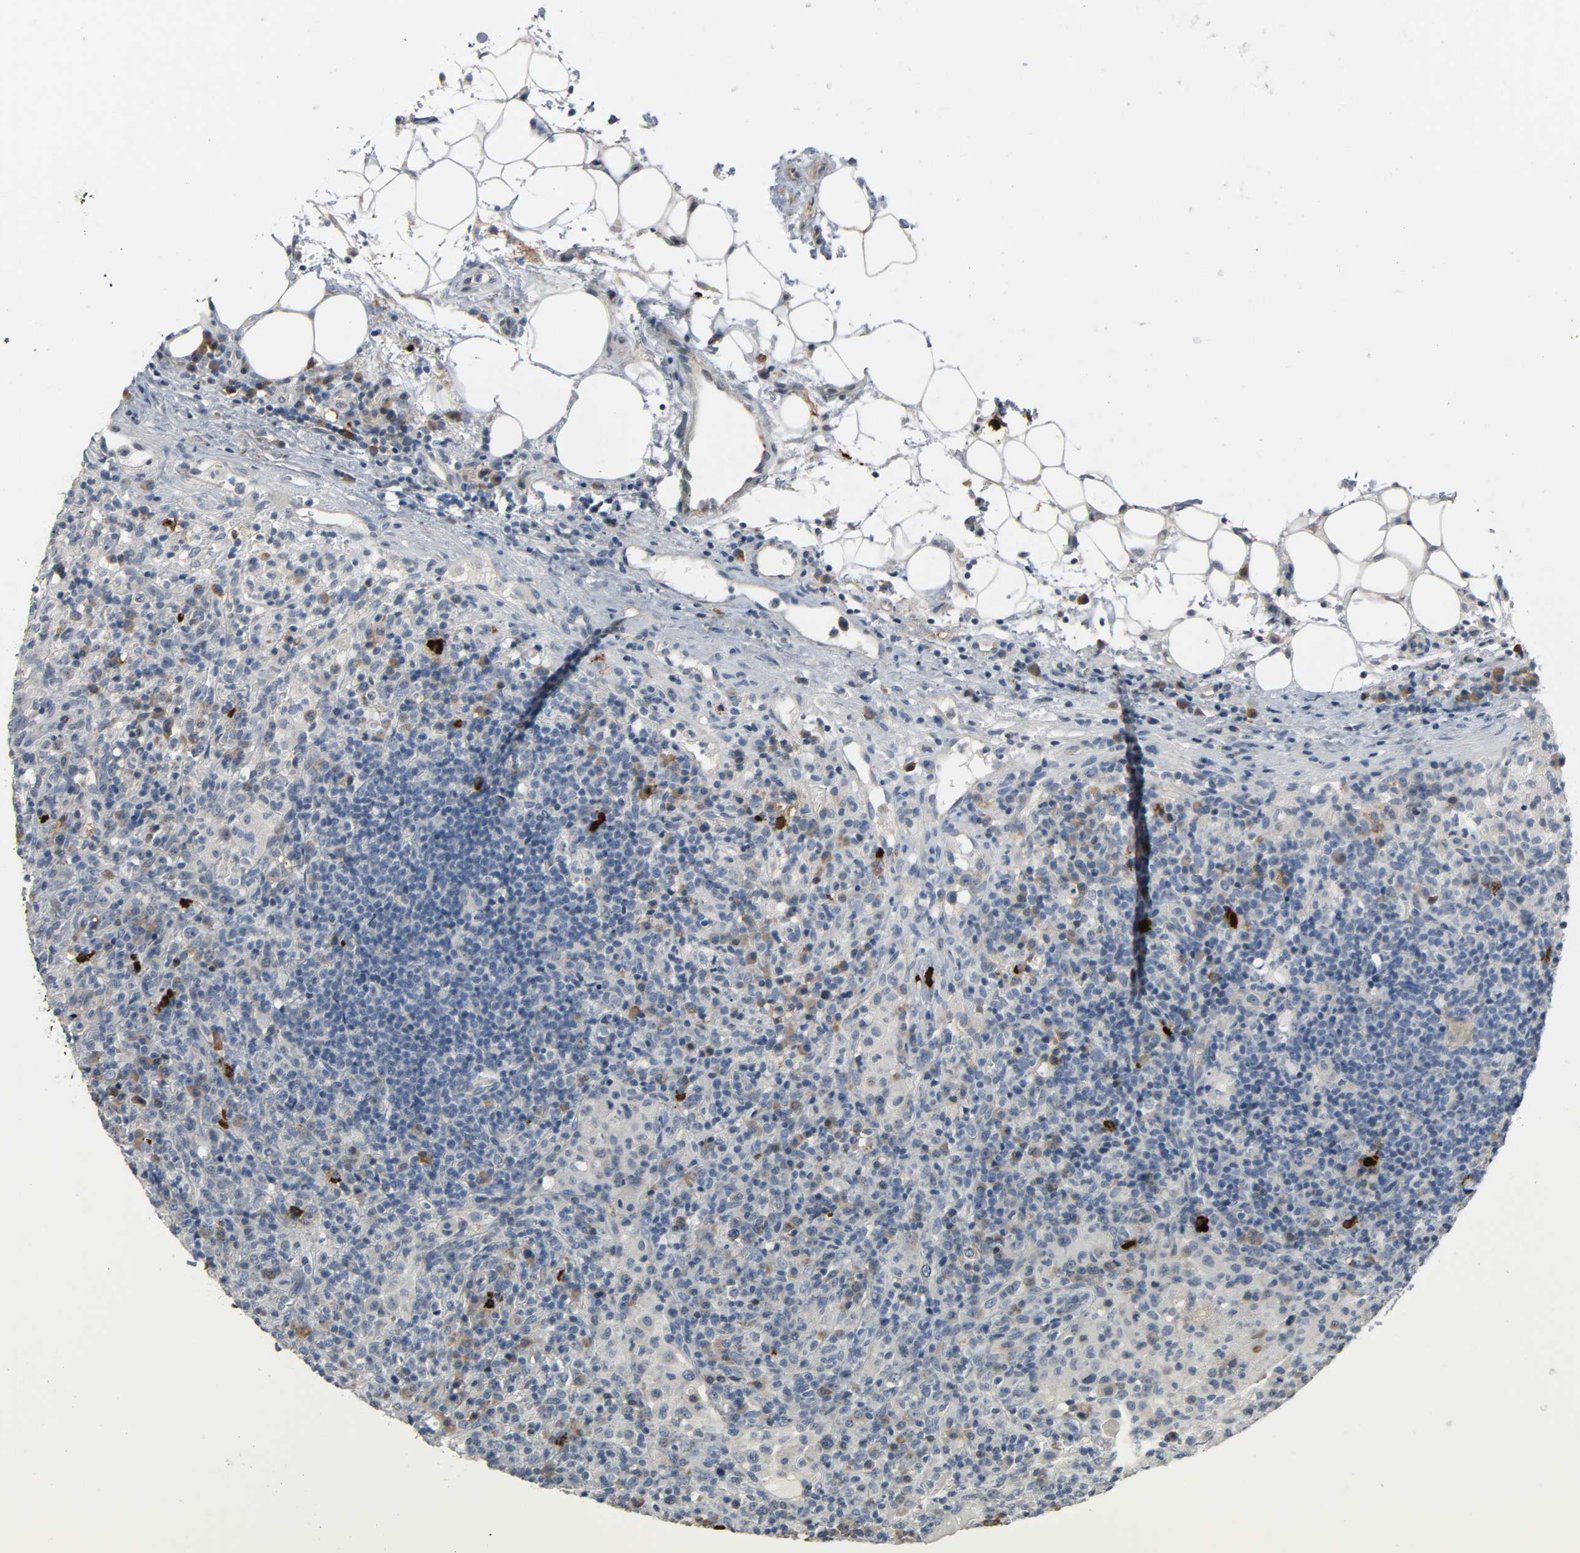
{"staining": {"intensity": "strong", "quantity": "<25%", "location": "cytoplasmic/membranous"}, "tissue": "lymphoma", "cell_type": "Tumor cells", "image_type": "cancer", "snomed": [{"axis": "morphology", "description": "Hodgkin's disease, NOS"}, {"axis": "topography", "description": "Lymph node"}], "caption": "Immunohistochemistry micrograph of neoplastic tissue: Hodgkin's disease stained using immunohistochemistry displays medium levels of strong protein expression localized specifically in the cytoplasmic/membranous of tumor cells, appearing as a cytoplasmic/membranous brown color.", "gene": "LIMCH1", "patient": {"sex": "male", "age": 65}}